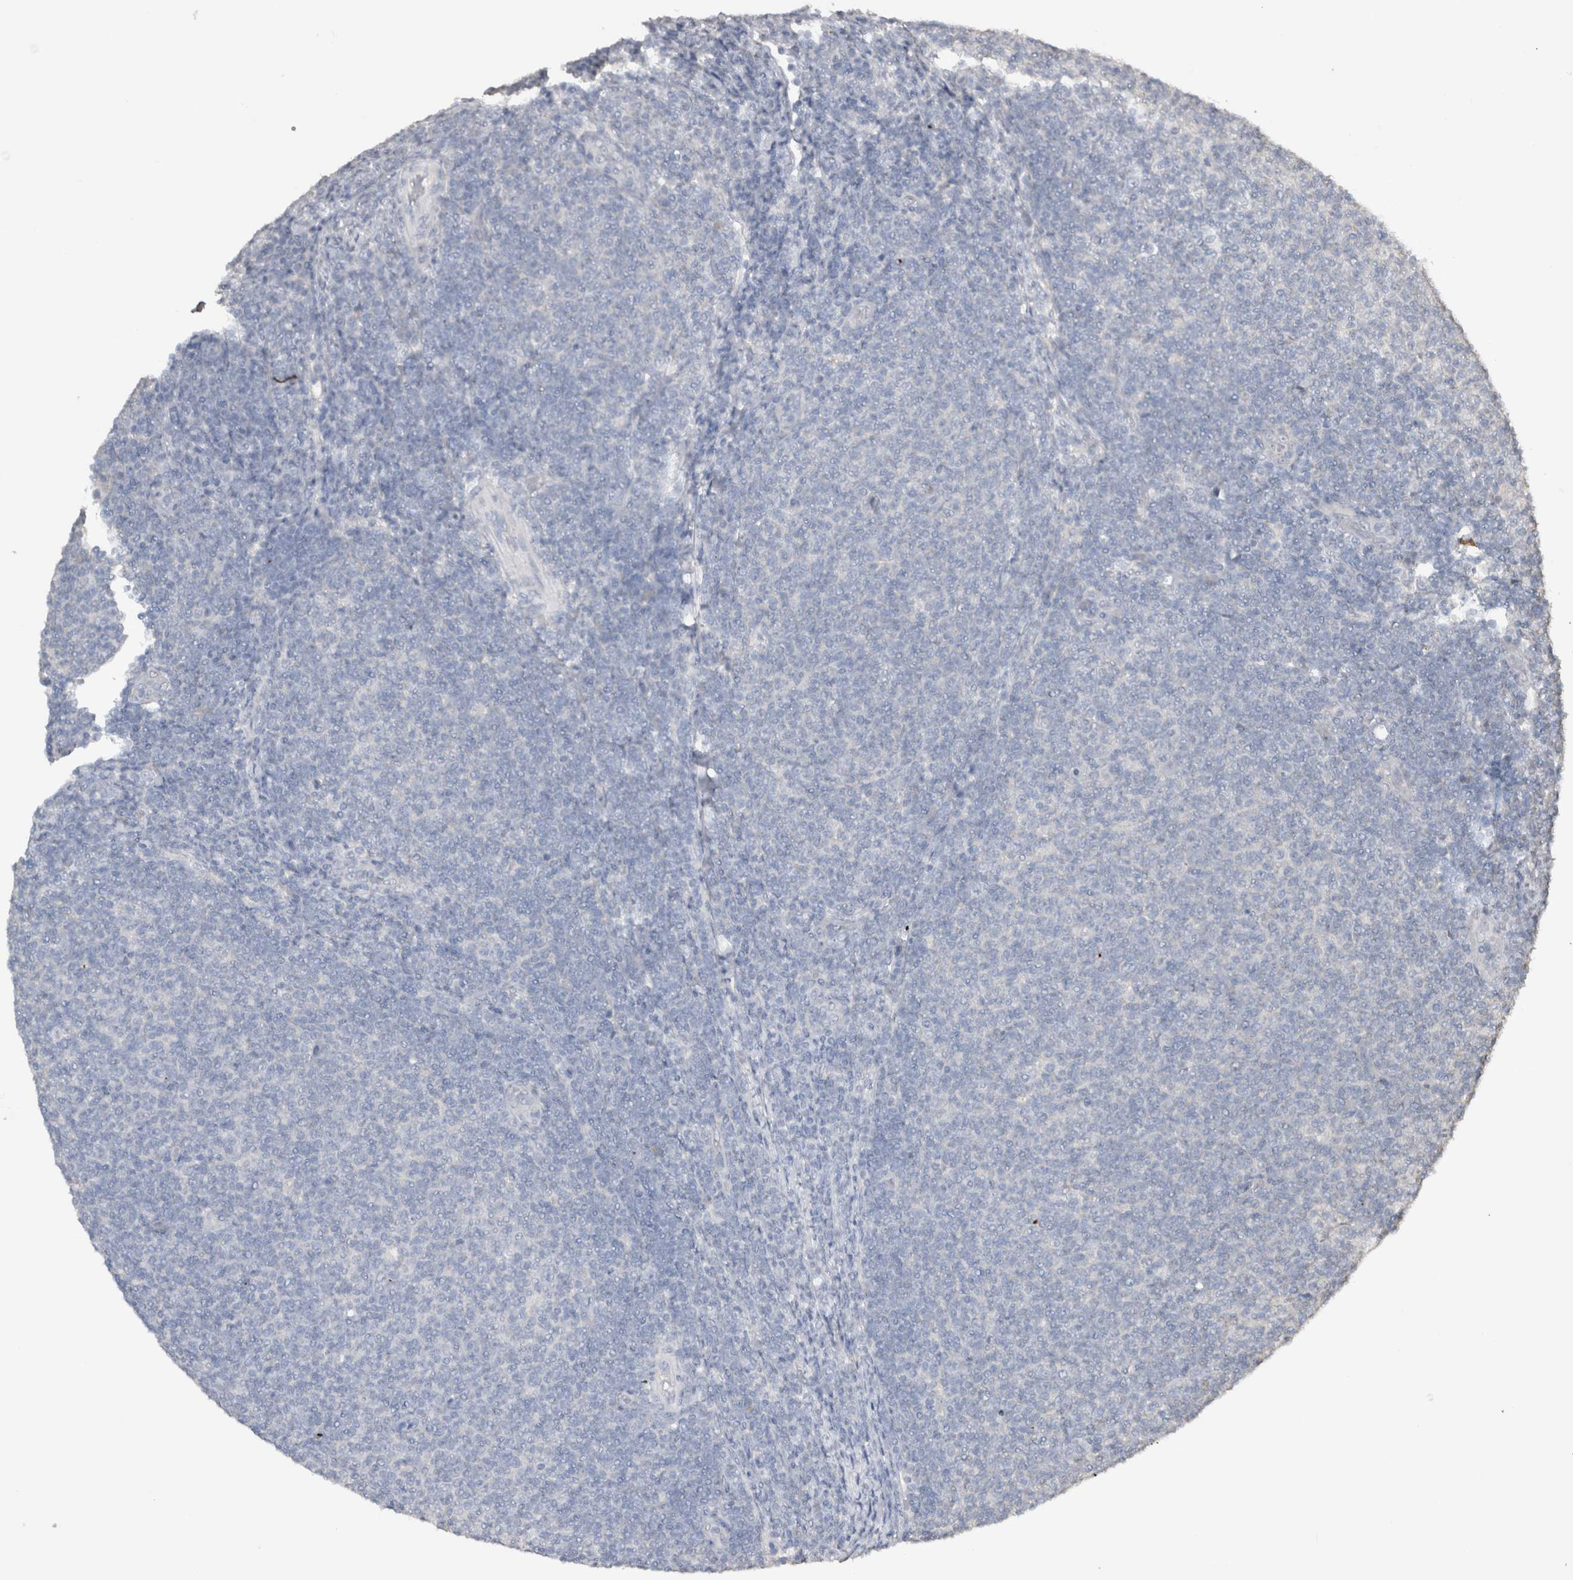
{"staining": {"intensity": "negative", "quantity": "none", "location": "none"}, "tissue": "lymphoma", "cell_type": "Tumor cells", "image_type": "cancer", "snomed": [{"axis": "morphology", "description": "Malignant lymphoma, non-Hodgkin's type, Low grade"}, {"axis": "topography", "description": "Lymph node"}], "caption": "Immunohistochemistry photomicrograph of neoplastic tissue: lymphoma stained with DAB (3,3'-diaminobenzidine) displays no significant protein positivity in tumor cells.", "gene": "NAALADL2", "patient": {"sex": "male", "age": 66}}